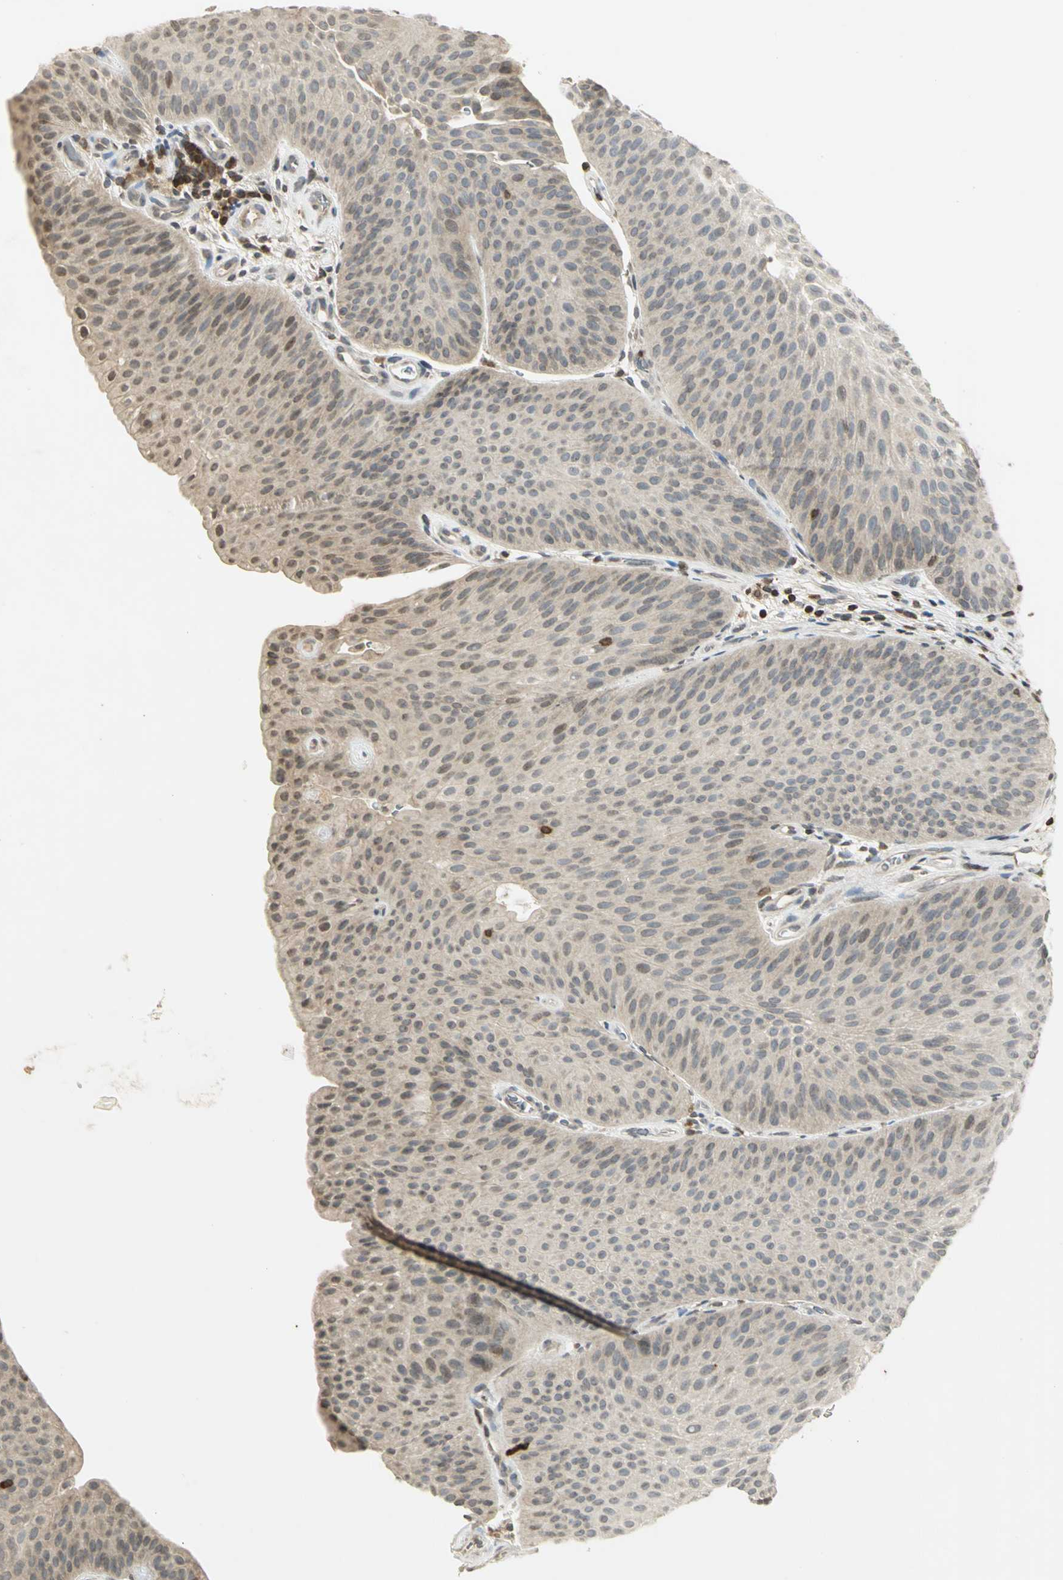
{"staining": {"intensity": "weak", "quantity": "<25%", "location": "nuclear"}, "tissue": "urothelial cancer", "cell_type": "Tumor cells", "image_type": "cancer", "snomed": [{"axis": "morphology", "description": "Urothelial carcinoma, Low grade"}, {"axis": "topography", "description": "Urinary bladder"}], "caption": "Immunohistochemistry (IHC) image of neoplastic tissue: urothelial cancer stained with DAB (3,3'-diaminobenzidine) exhibits no significant protein expression in tumor cells.", "gene": "IL16", "patient": {"sex": "female", "age": 60}}